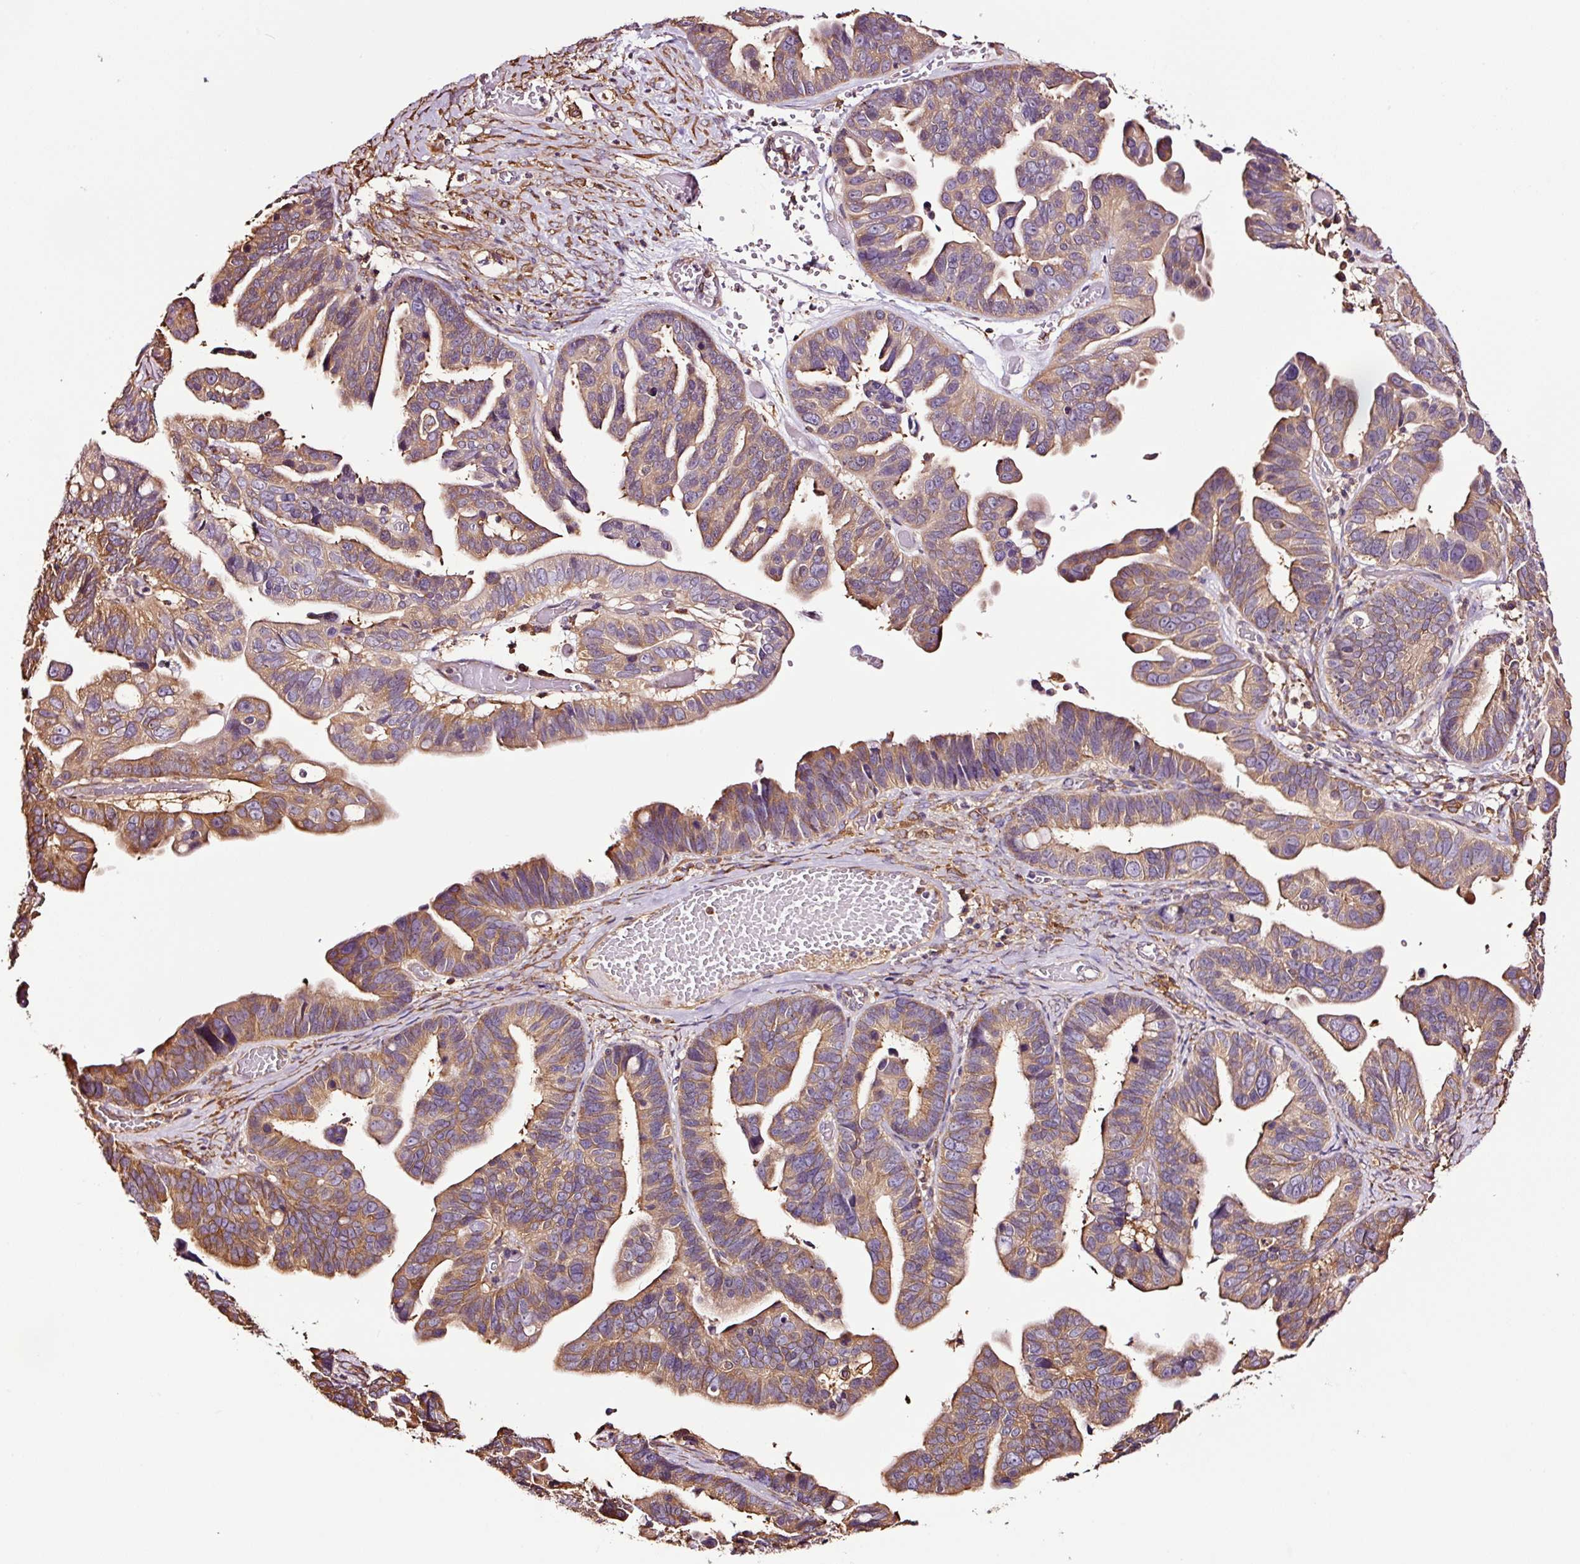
{"staining": {"intensity": "moderate", "quantity": ">75%", "location": "cytoplasmic/membranous"}, "tissue": "ovarian cancer", "cell_type": "Tumor cells", "image_type": "cancer", "snomed": [{"axis": "morphology", "description": "Cystadenocarcinoma, serous, NOS"}, {"axis": "topography", "description": "Ovary"}], "caption": "High-magnification brightfield microscopy of serous cystadenocarcinoma (ovarian) stained with DAB (brown) and counterstained with hematoxylin (blue). tumor cells exhibit moderate cytoplasmic/membranous expression is appreciated in about>75% of cells.", "gene": "METAP1", "patient": {"sex": "female", "age": 56}}